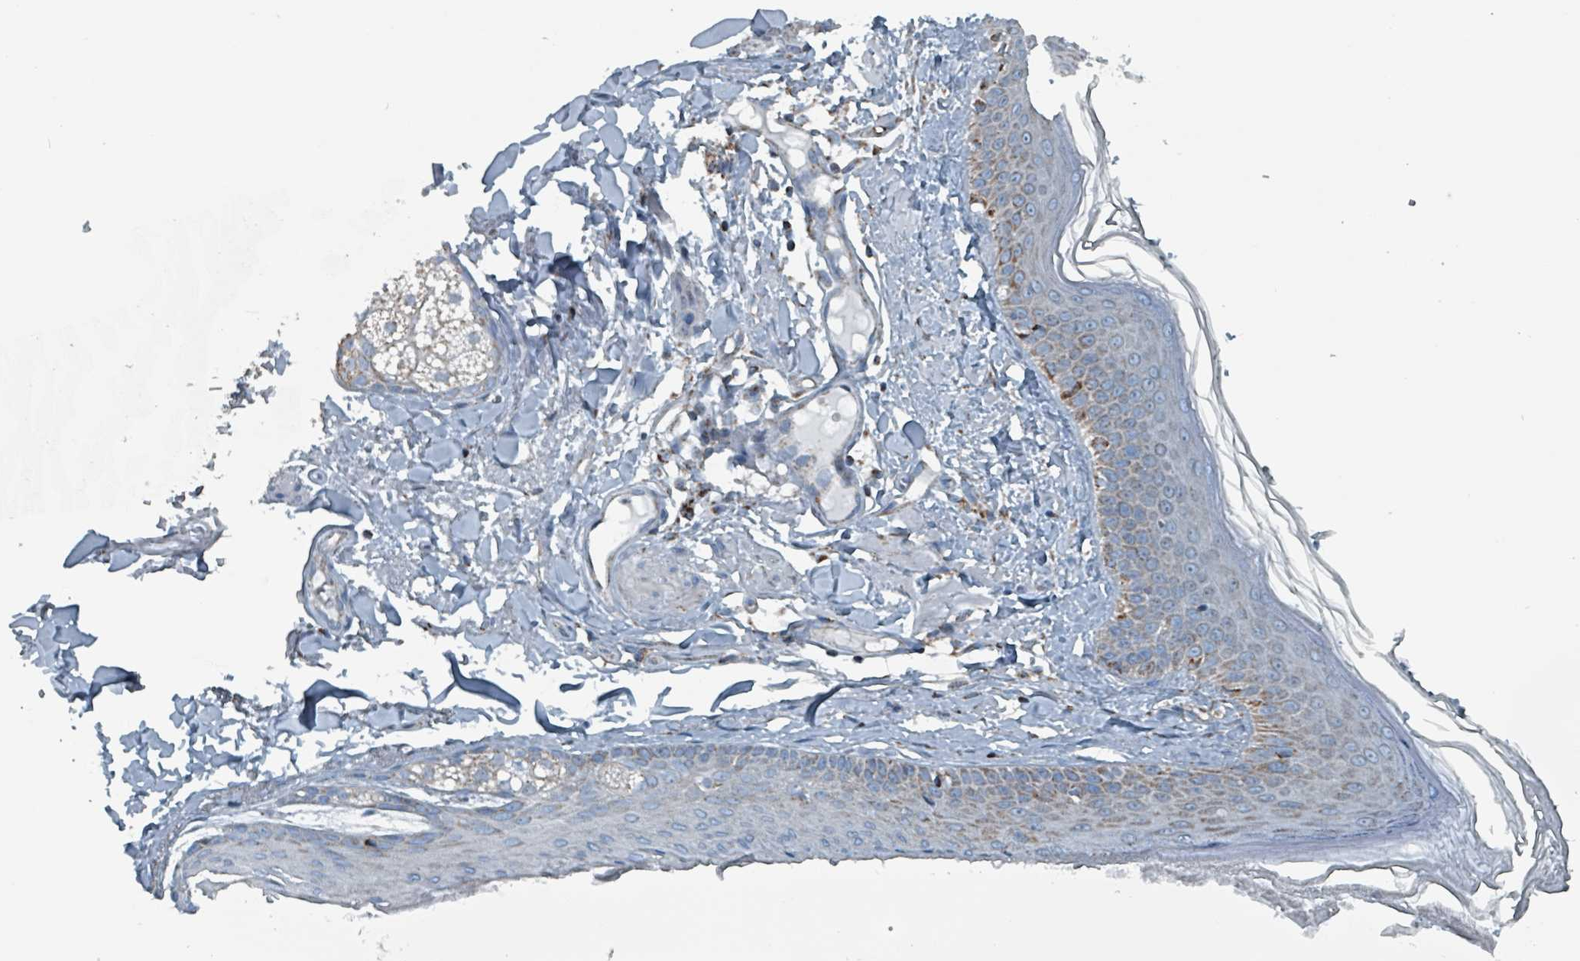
{"staining": {"intensity": "negative", "quantity": "none", "location": "none"}, "tissue": "skin", "cell_type": "Fibroblasts", "image_type": "normal", "snomed": [{"axis": "morphology", "description": "Normal tissue, NOS"}, {"axis": "morphology", "description": "Malignant melanoma, NOS"}, {"axis": "topography", "description": "Skin"}], "caption": "Fibroblasts show no significant protein expression in benign skin. (DAB (3,3'-diaminobenzidine) IHC visualized using brightfield microscopy, high magnification).", "gene": "ABHD18", "patient": {"sex": "male", "age": 80}}